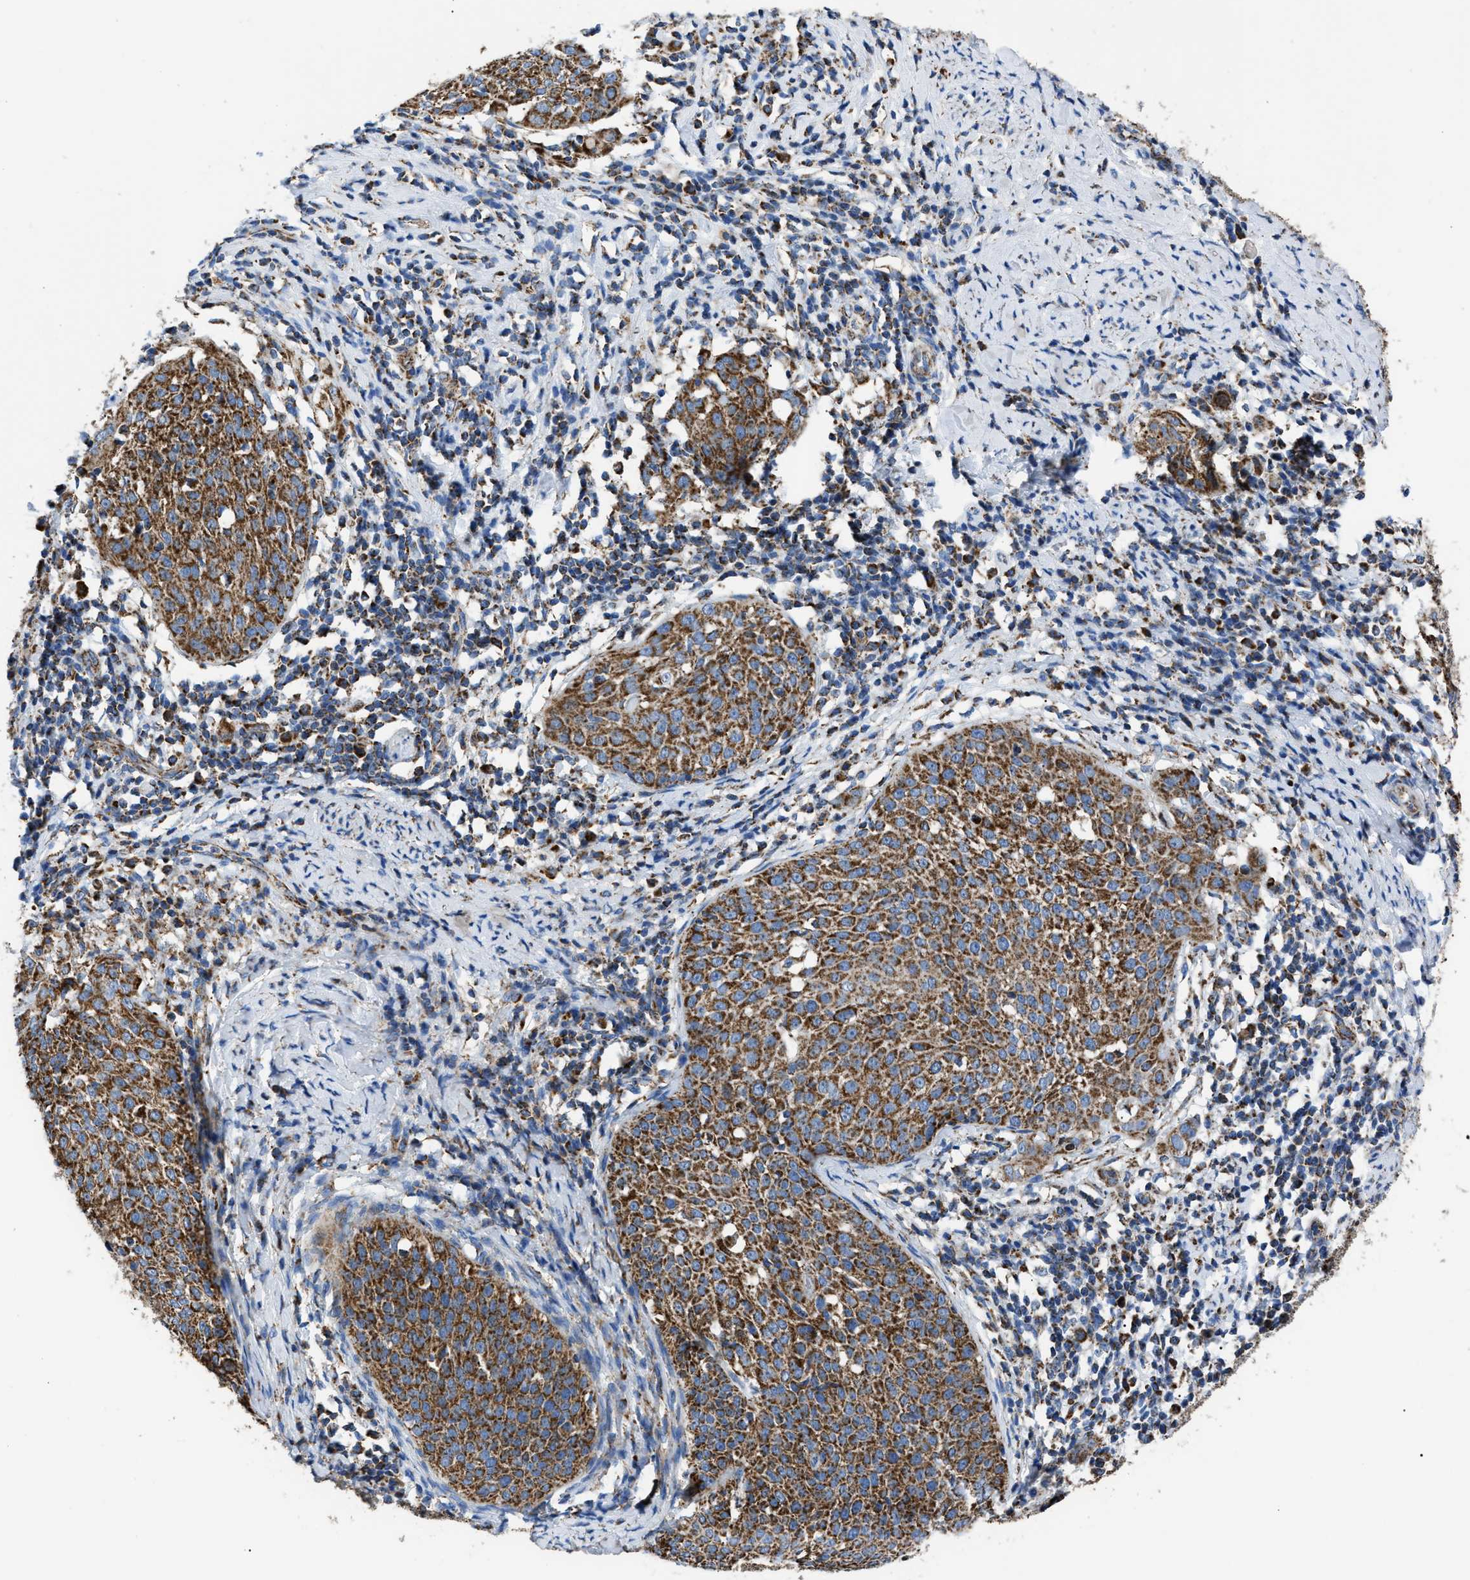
{"staining": {"intensity": "strong", "quantity": ">75%", "location": "cytoplasmic/membranous"}, "tissue": "cervical cancer", "cell_type": "Tumor cells", "image_type": "cancer", "snomed": [{"axis": "morphology", "description": "Squamous cell carcinoma, NOS"}, {"axis": "topography", "description": "Cervix"}], "caption": "Immunohistochemistry (DAB) staining of cervical squamous cell carcinoma displays strong cytoplasmic/membranous protein staining in about >75% of tumor cells.", "gene": "PHB2", "patient": {"sex": "female", "age": 51}}